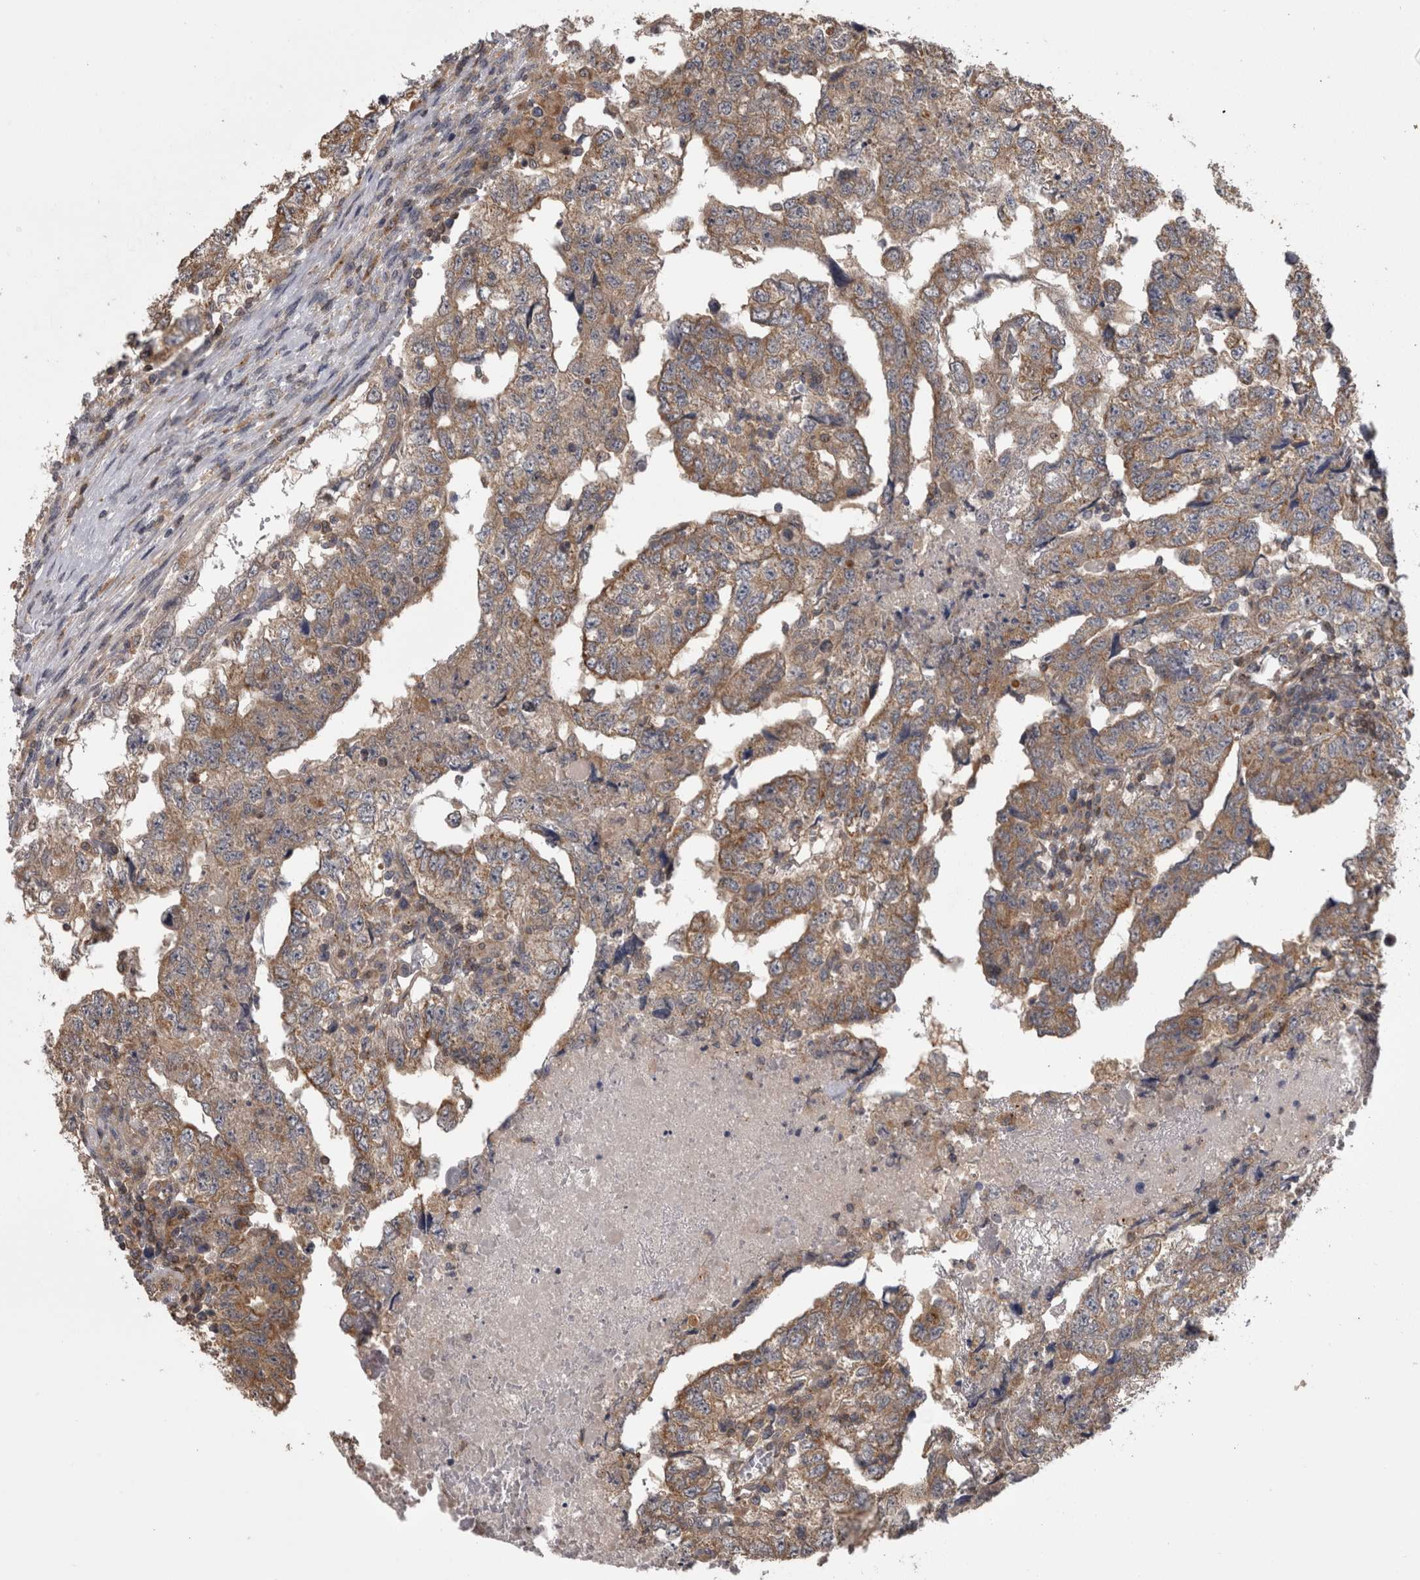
{"staining": {"intensity": "moderate", "quantity": ">75%", "location": "cytoplasmic/membranous"}, "tissue": "testis cancer", "cell_type": "Tumor cells", "image_type": "cancer", "snomed": [{"axis": "morphology", "description": "Carcinoma, Embryonal, NOS"}, {"axis": "topography", "description": "Testis"}], "caption": "Testis cancer stained with a brown dye shows moderate cytoplasmic/membranous positive expression in about >75% of tumor cells.", "gene": "APRT", "patient": {"sex": "male", "age": 36}}